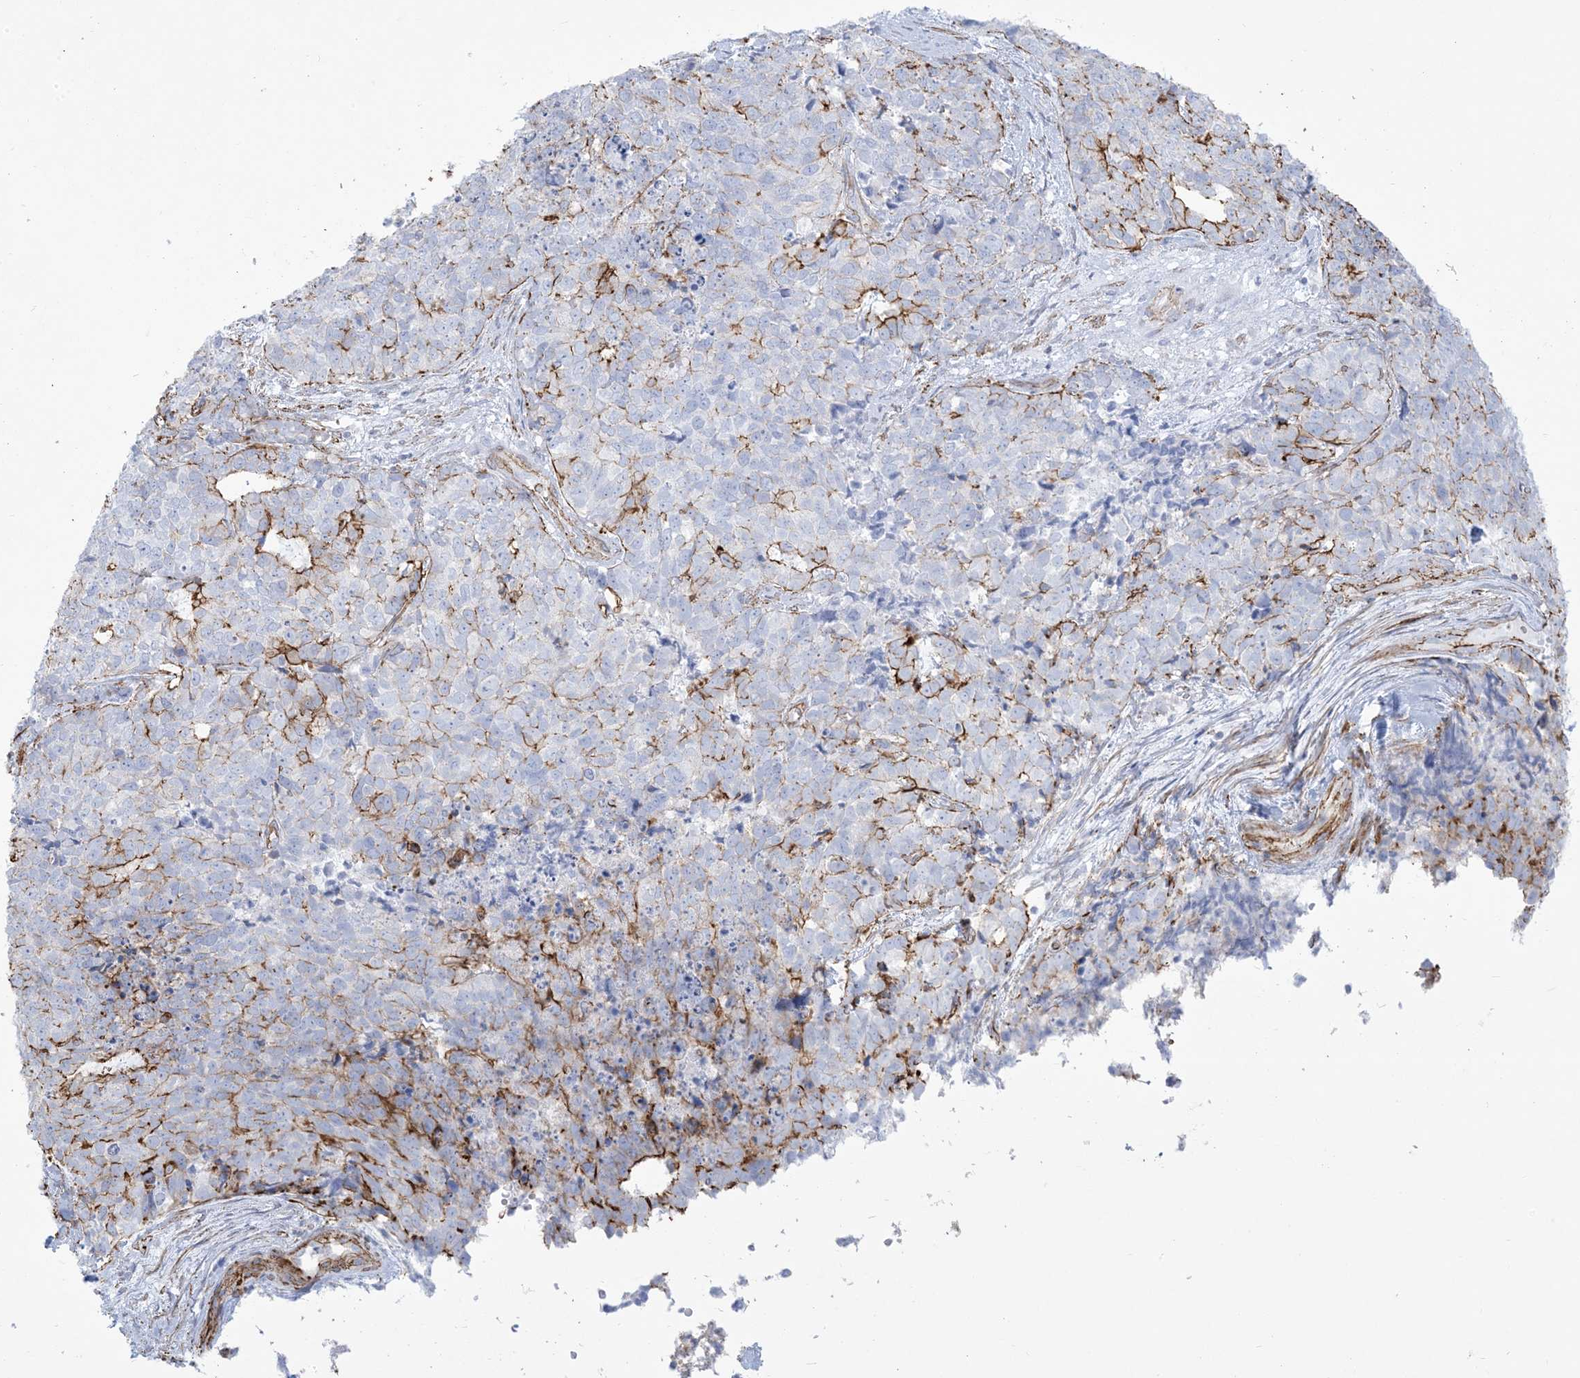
{"staining": {"intensity": "strong", "quantity": "<25%", "location": "cytoplasmic/membranous"}, "tissue": "cervical cancer", "cell_type": "Tumor cells", "image_type": "cancer", "snomed": [{"axis": "morphology", "description": "Squamous cell carcinoma, NOS"}, {"axis": "topography", "description": "Cervix"}], "caption": "Human squamous cell carcinoma (cervical) stained with a brown dye demonstrates strong cytoplasmic/membranous positive staining in about <25% of tumor cells.", "gene": "B3GNT7", "patient": {"sex": "female", "age": 63}}